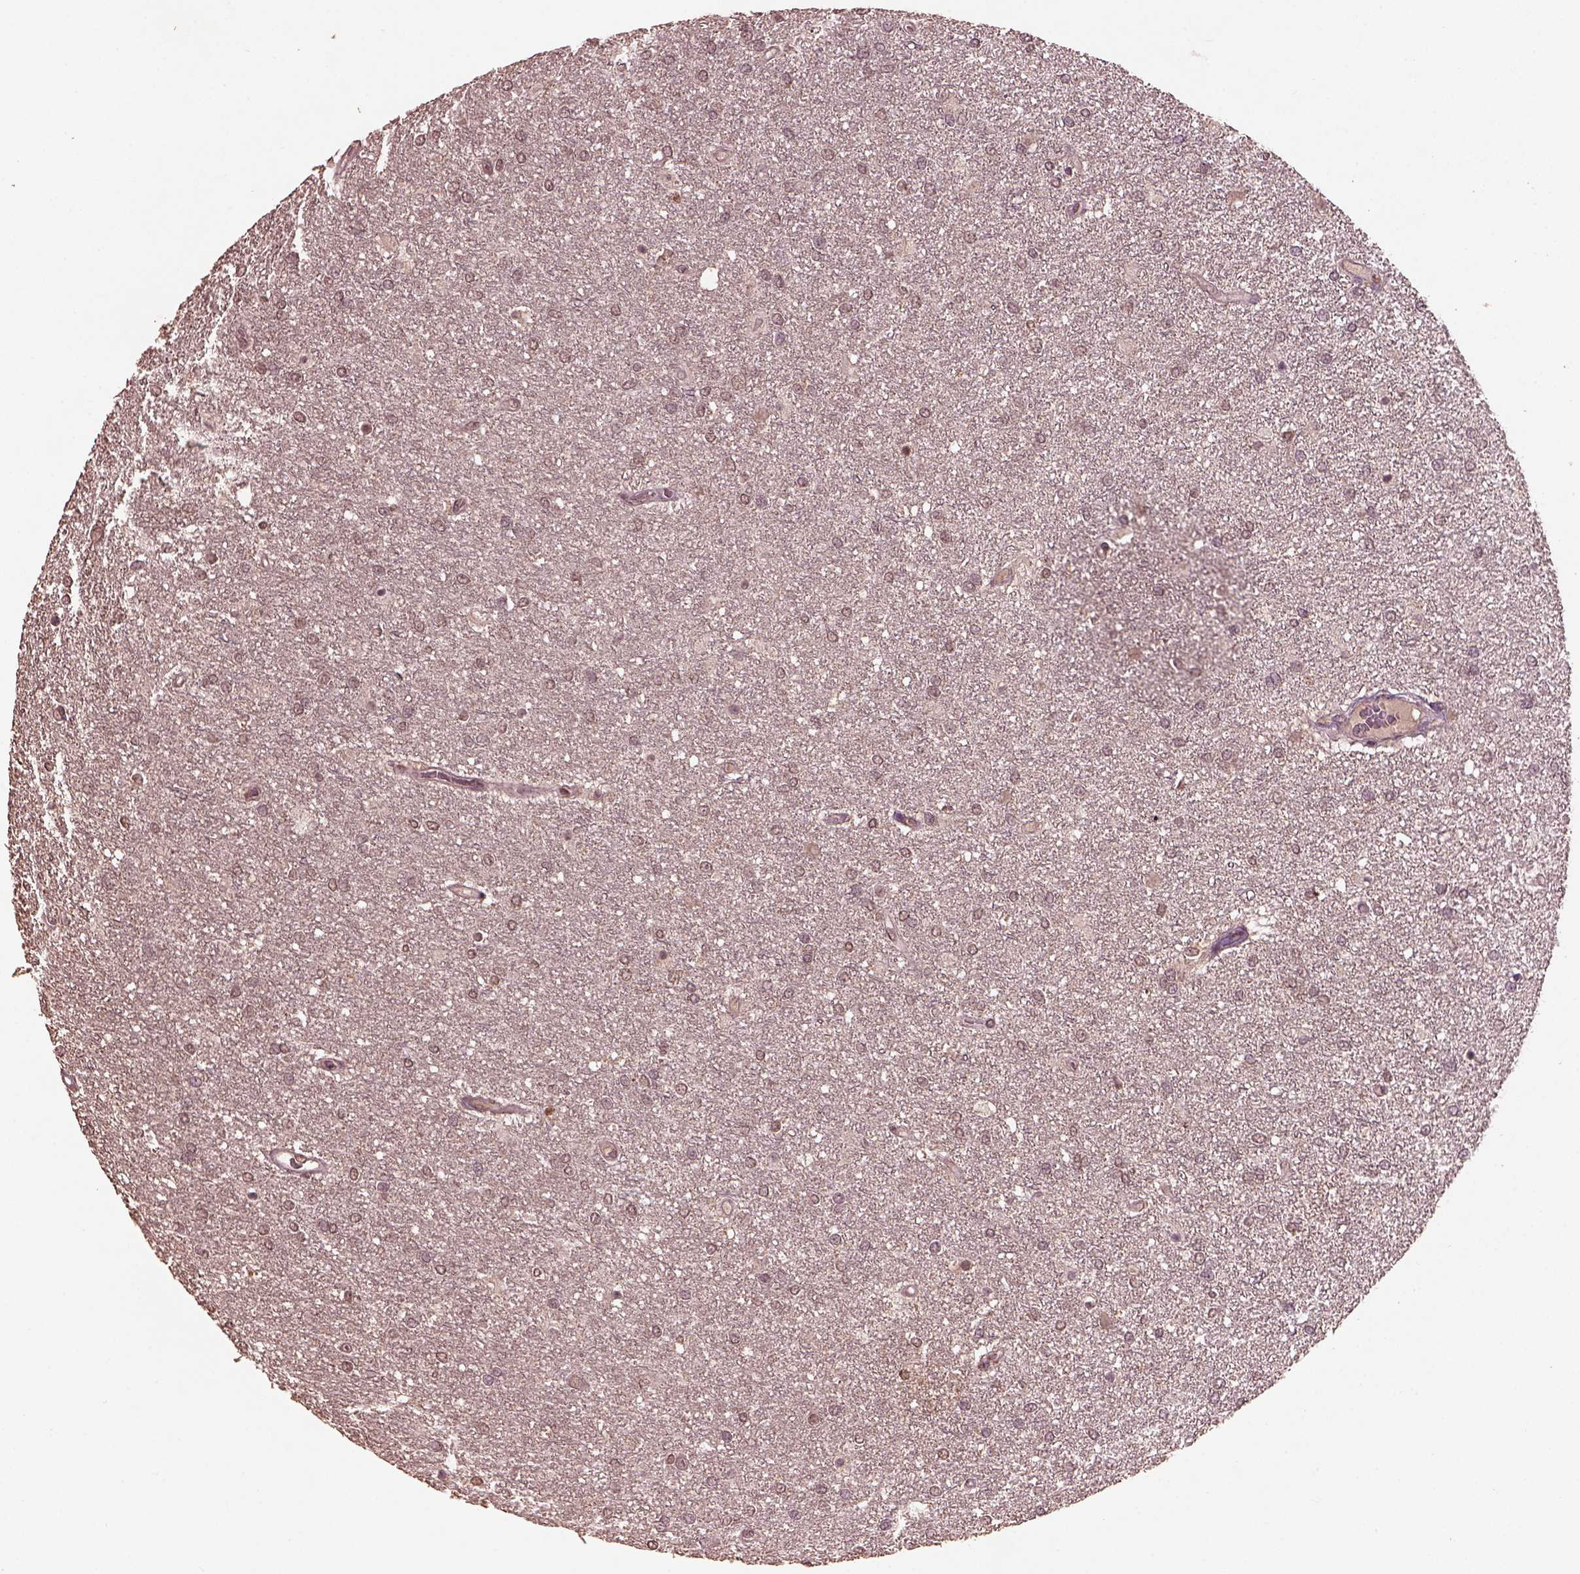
{"staining": {"intensity": "negative", "quantity": "none", "location": "none"}, "tissue": "glioma", "cell_type": "Tumor cells", "image_type": "cancer", "snomed": [{"axis": "morphology", "description": "Glioma, malignant, High grade"}, {"axis": "topography", "description": "Brain"}], "caption": "The image shows no significant expression in tumor cells of glioma.", "gene": "CPT1C", "patient": {"sex": "female", "age": 61}}